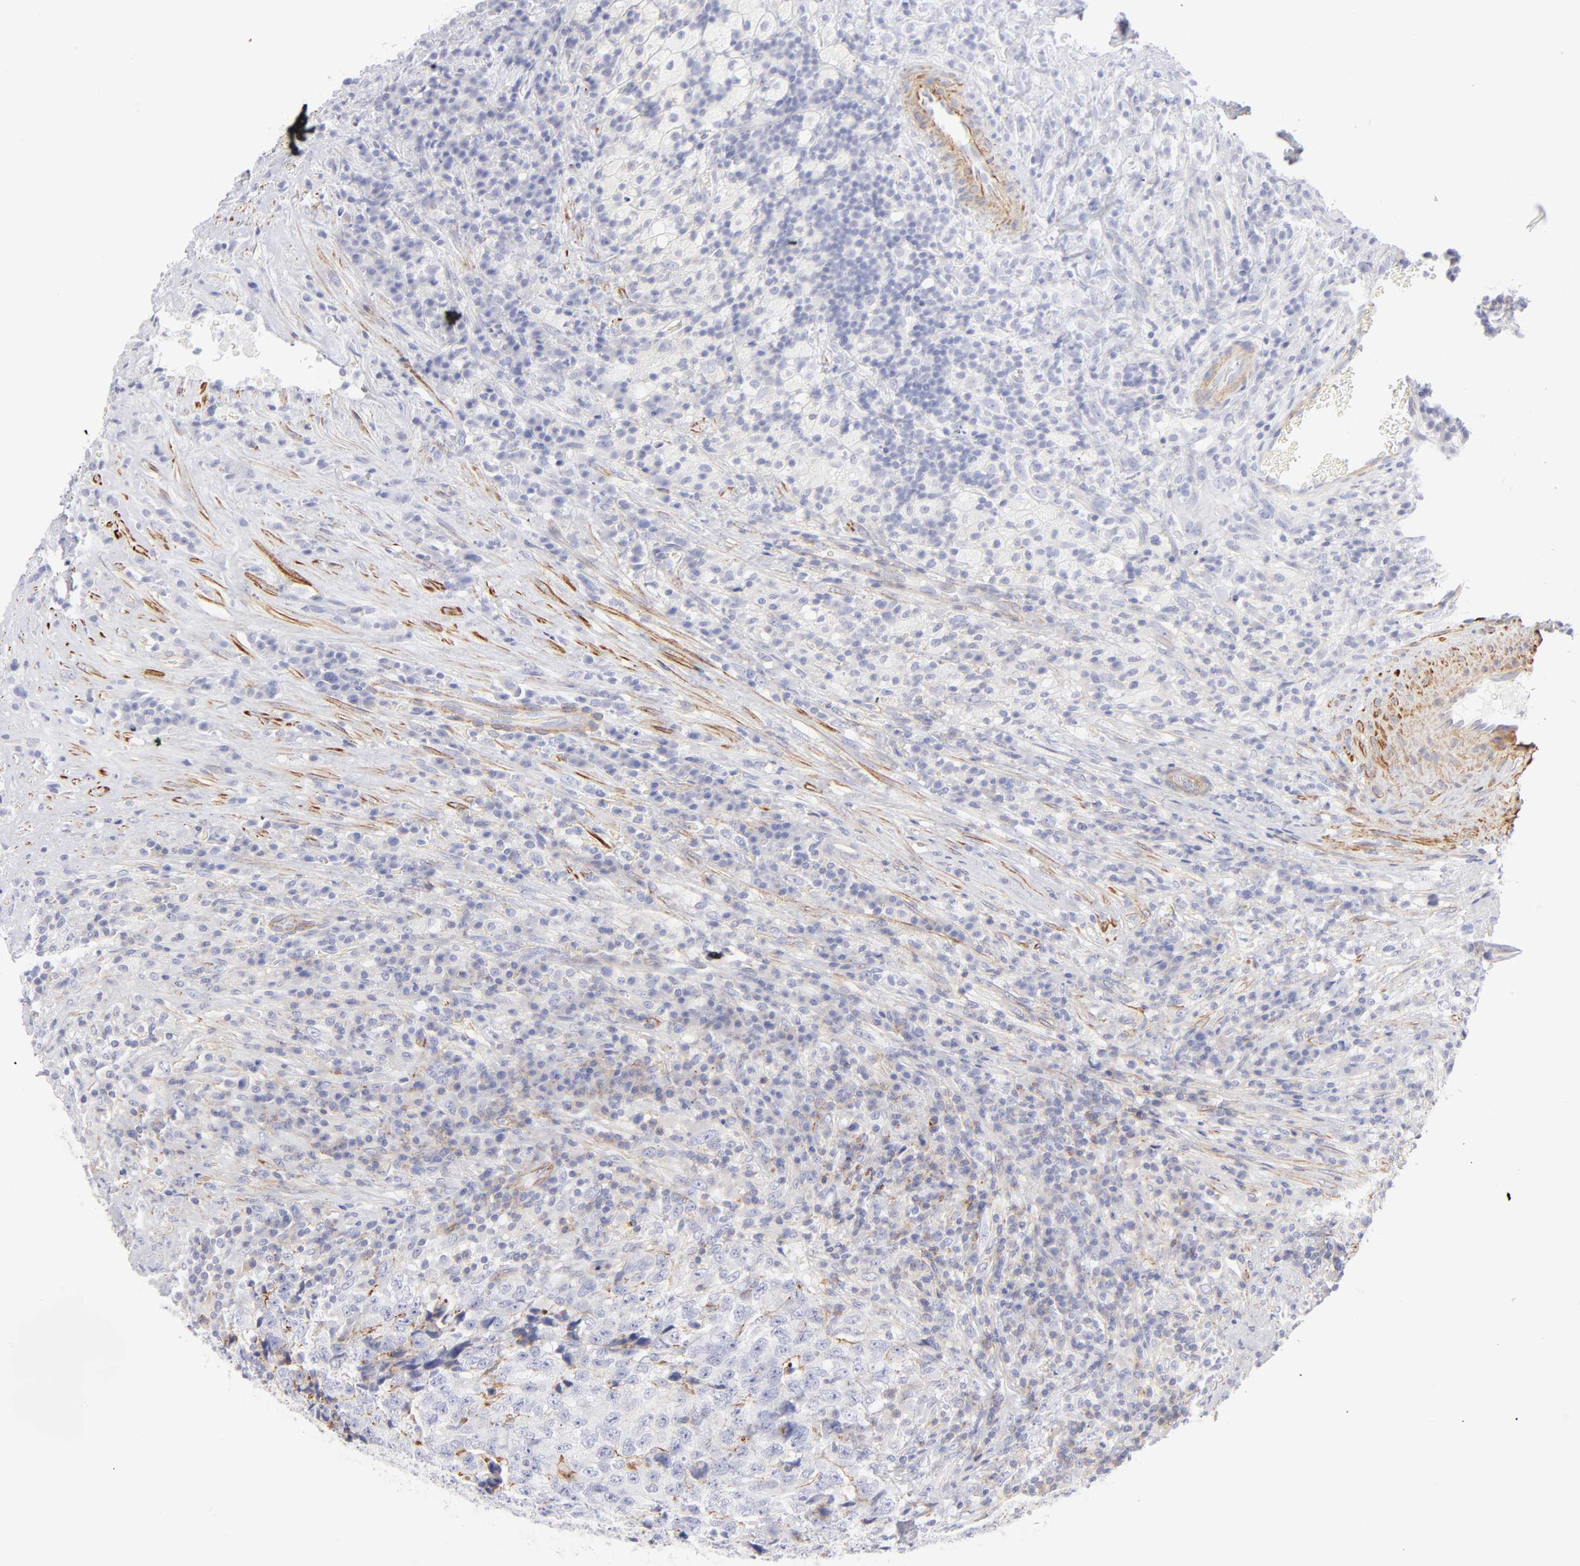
{"staining": {"intensity": "negative", "quantity": "none", "location": "none"}, "tissue": "testis cancer", "cell_type": "Tumor cells", "image_type": "cancer", "snomed": [{"axis": "morphology", "description": "Necrosis, NOS"}, {"axis": "morphology", "description": "Carcinoma, Embryonal, NOS"}, {"axis": "topography", "description": "Testis"}], "caption": "There is no significant positivity in tumor cells of testis cancer.", "gene": "ACTA2", "patient": {"sex": "male", "age": 19}}